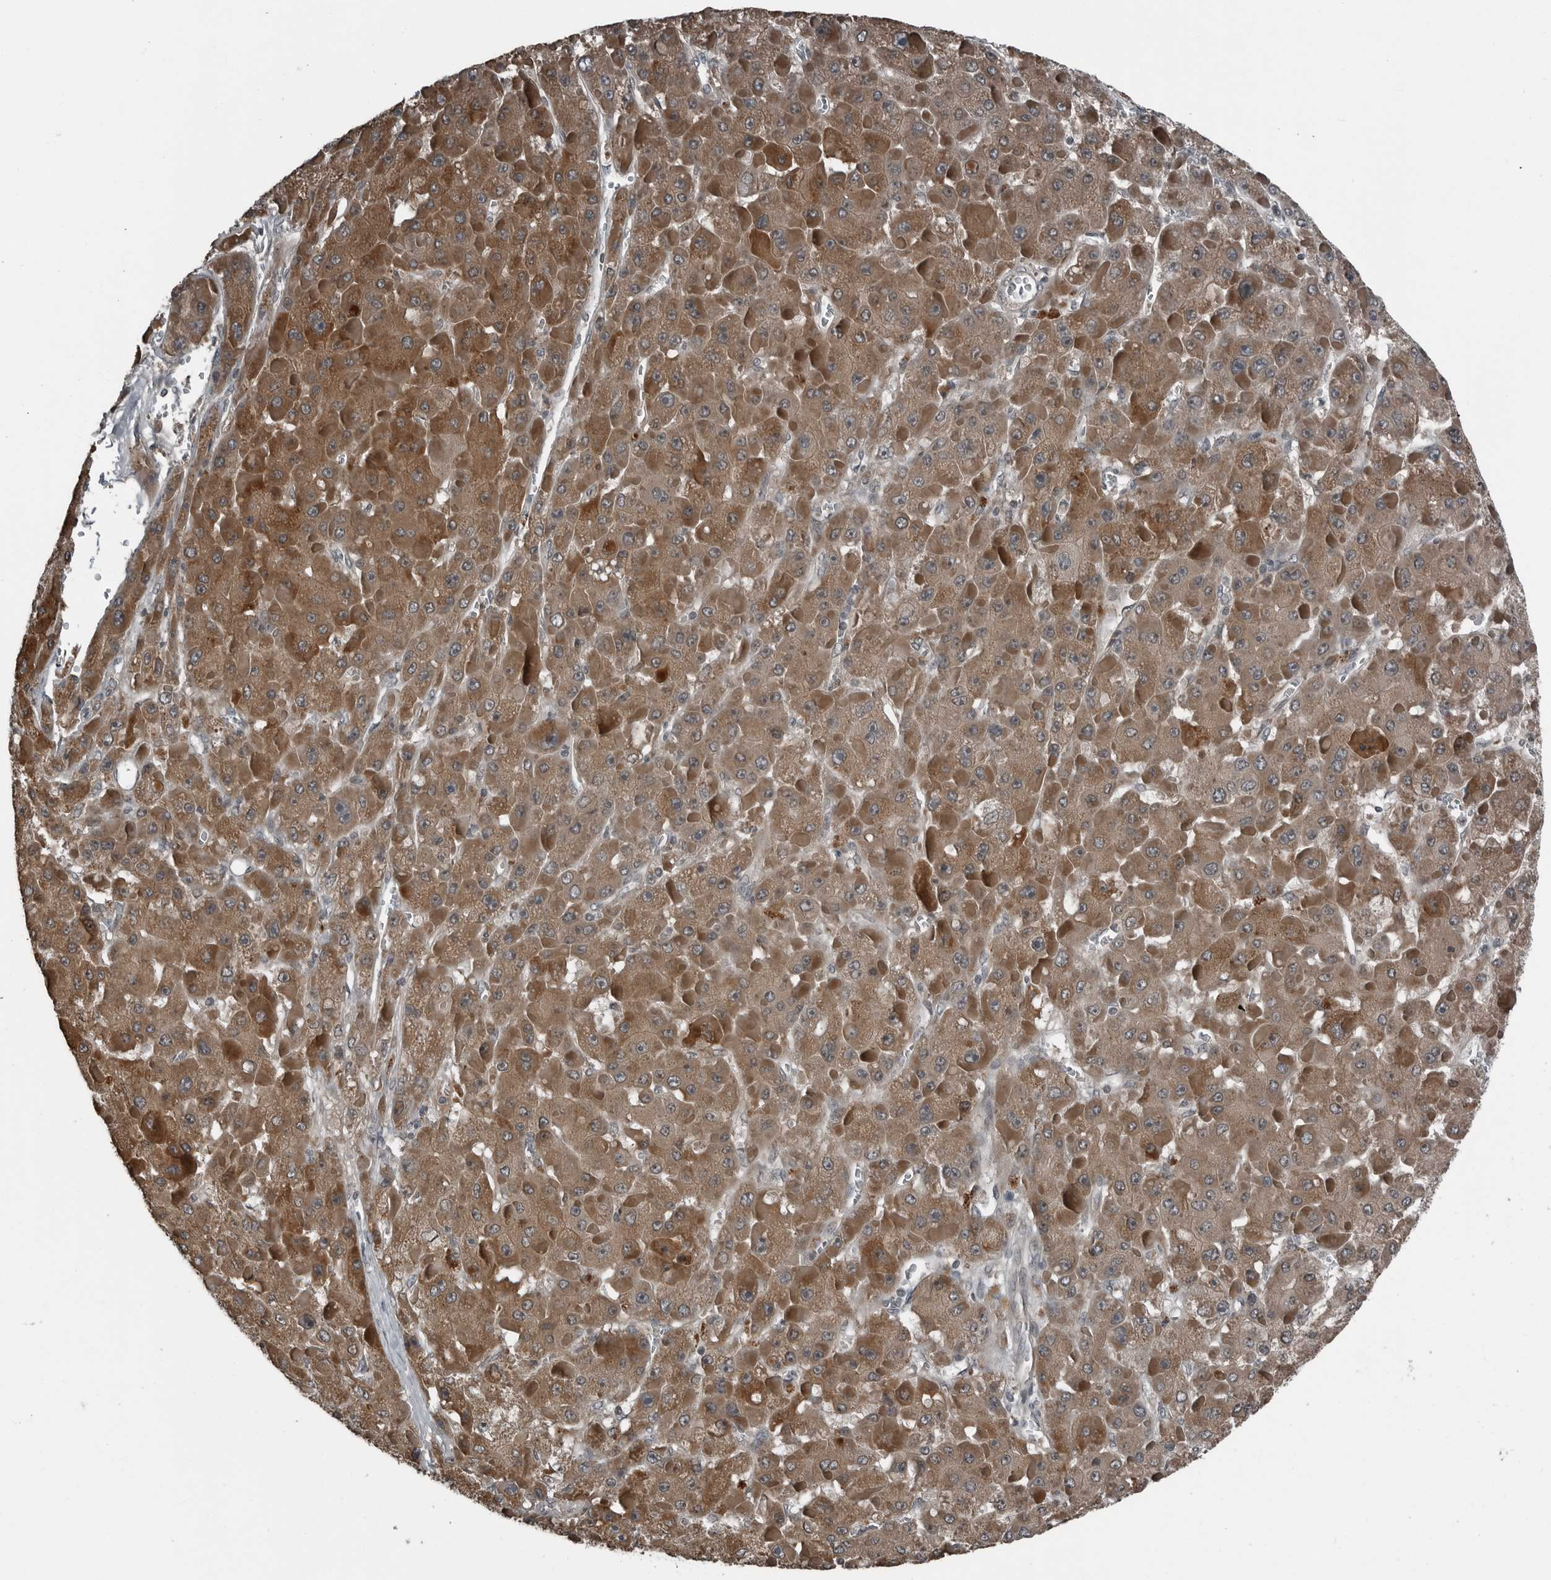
{"staining": {"intensity": "moderate", "quantity": ">75%", "location": "cytoplasmic/membranous"}, "tissue": "liver cancer", "cell_type": "Tumor cells", "image_type": "cancer", "snomed": [{"axis": "morphology", "description": "Carcinoma, Hepatocellular, NOS"}, {"axis": "topography", "description": "Liver"}], "caption": "Moderate cytoplasmic/membranous expression is seen in about >75% of tumor cells in liver hepatocellular carcinoma.", "gene": "GAK", "patient": {"sex": "female", "age": 73}}